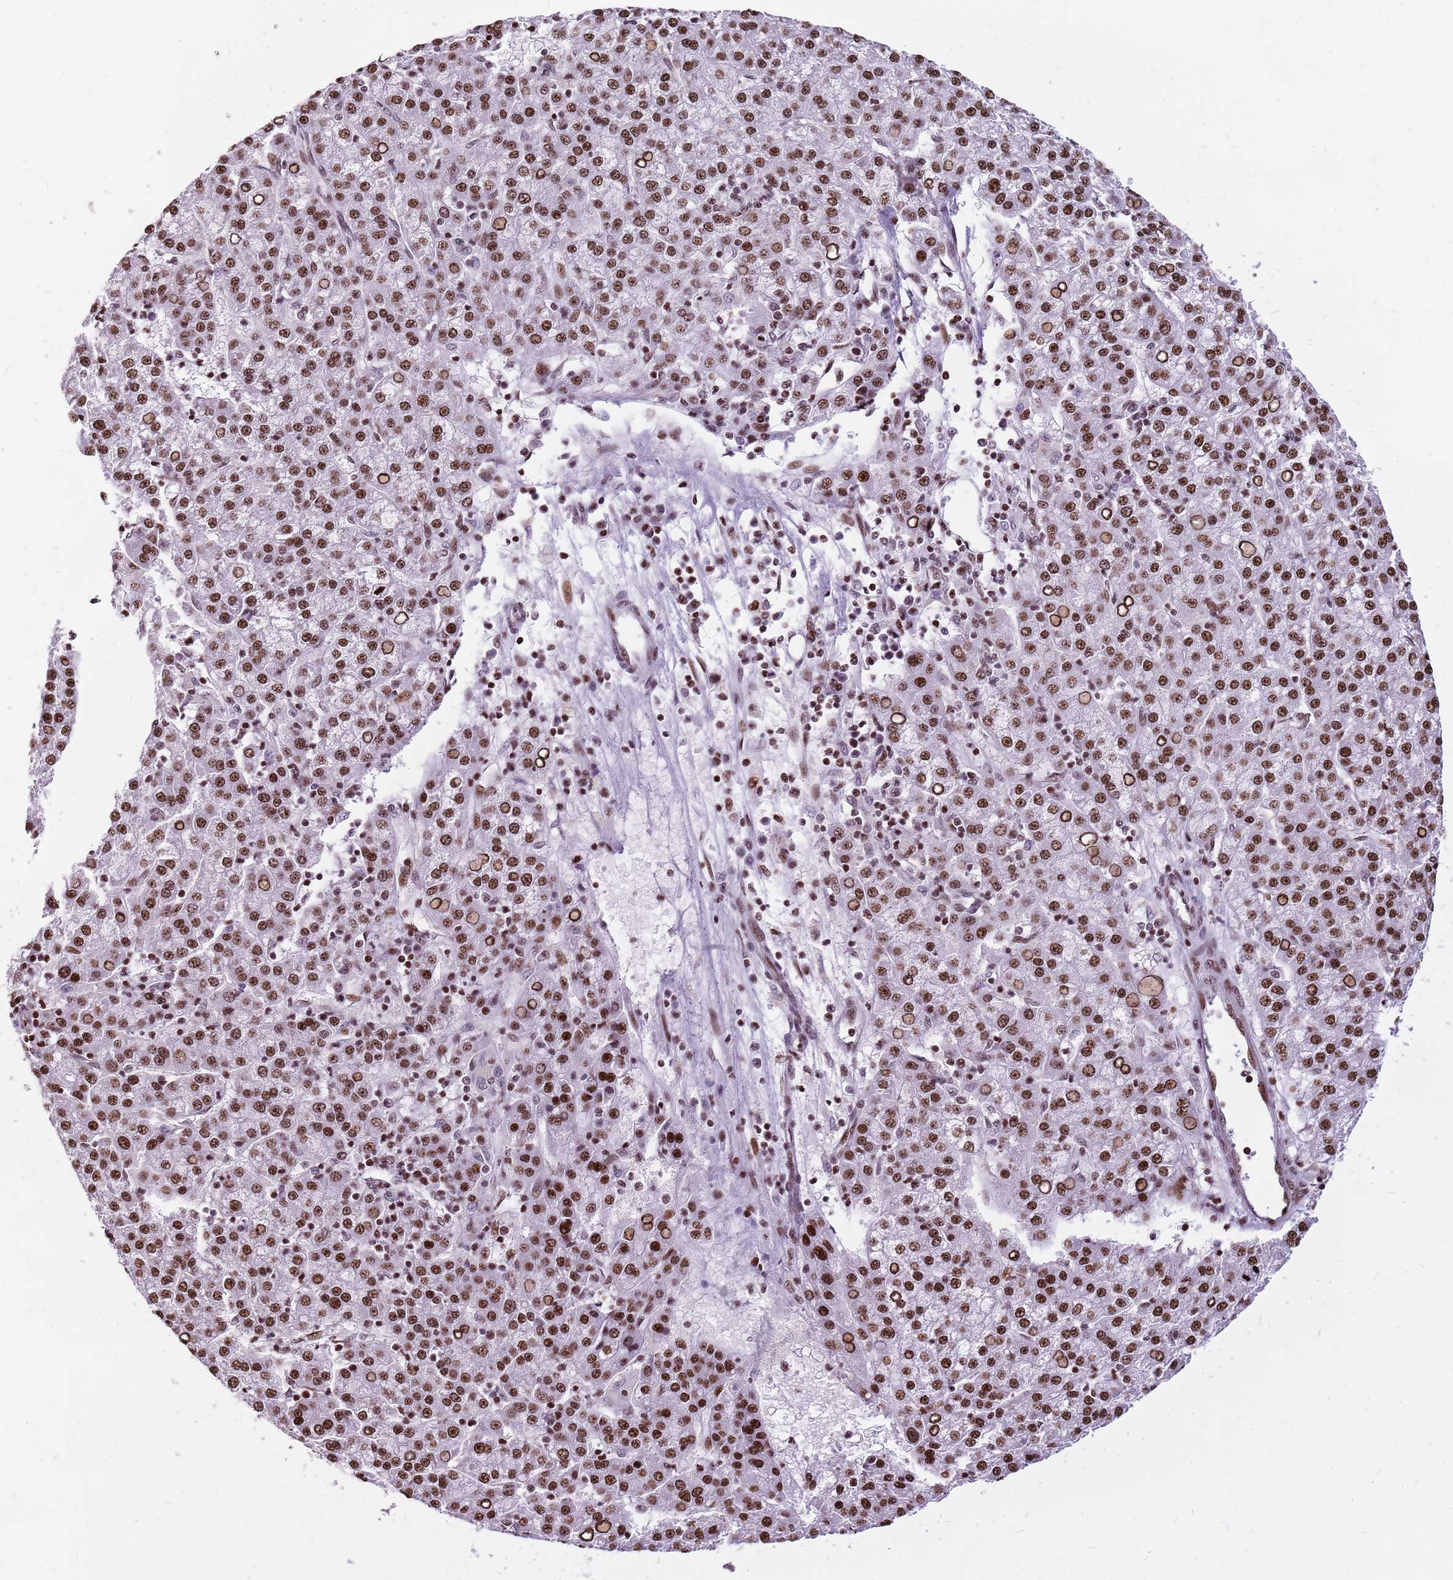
{"staining": {"intensity": "moderate", "quantity": ">75%", "location": "nuclear"}, "tissue": "liver cancer", "cell_type": "Tumor cells", "image_type": "cancer", "snomed": [{"axis": "morphology", "description": "Carcinoma, Hepatocellular, NOS"}, {"axis": "topography", "description": "Liver"}], "caption": "Moderate nuclear protein positivity is identified in approximately >75% of tumor cells in liver cancer (hepatocellular carcinoma).", "gene": "WASHC4", "patient": {"sex": "female", "age": 58}}